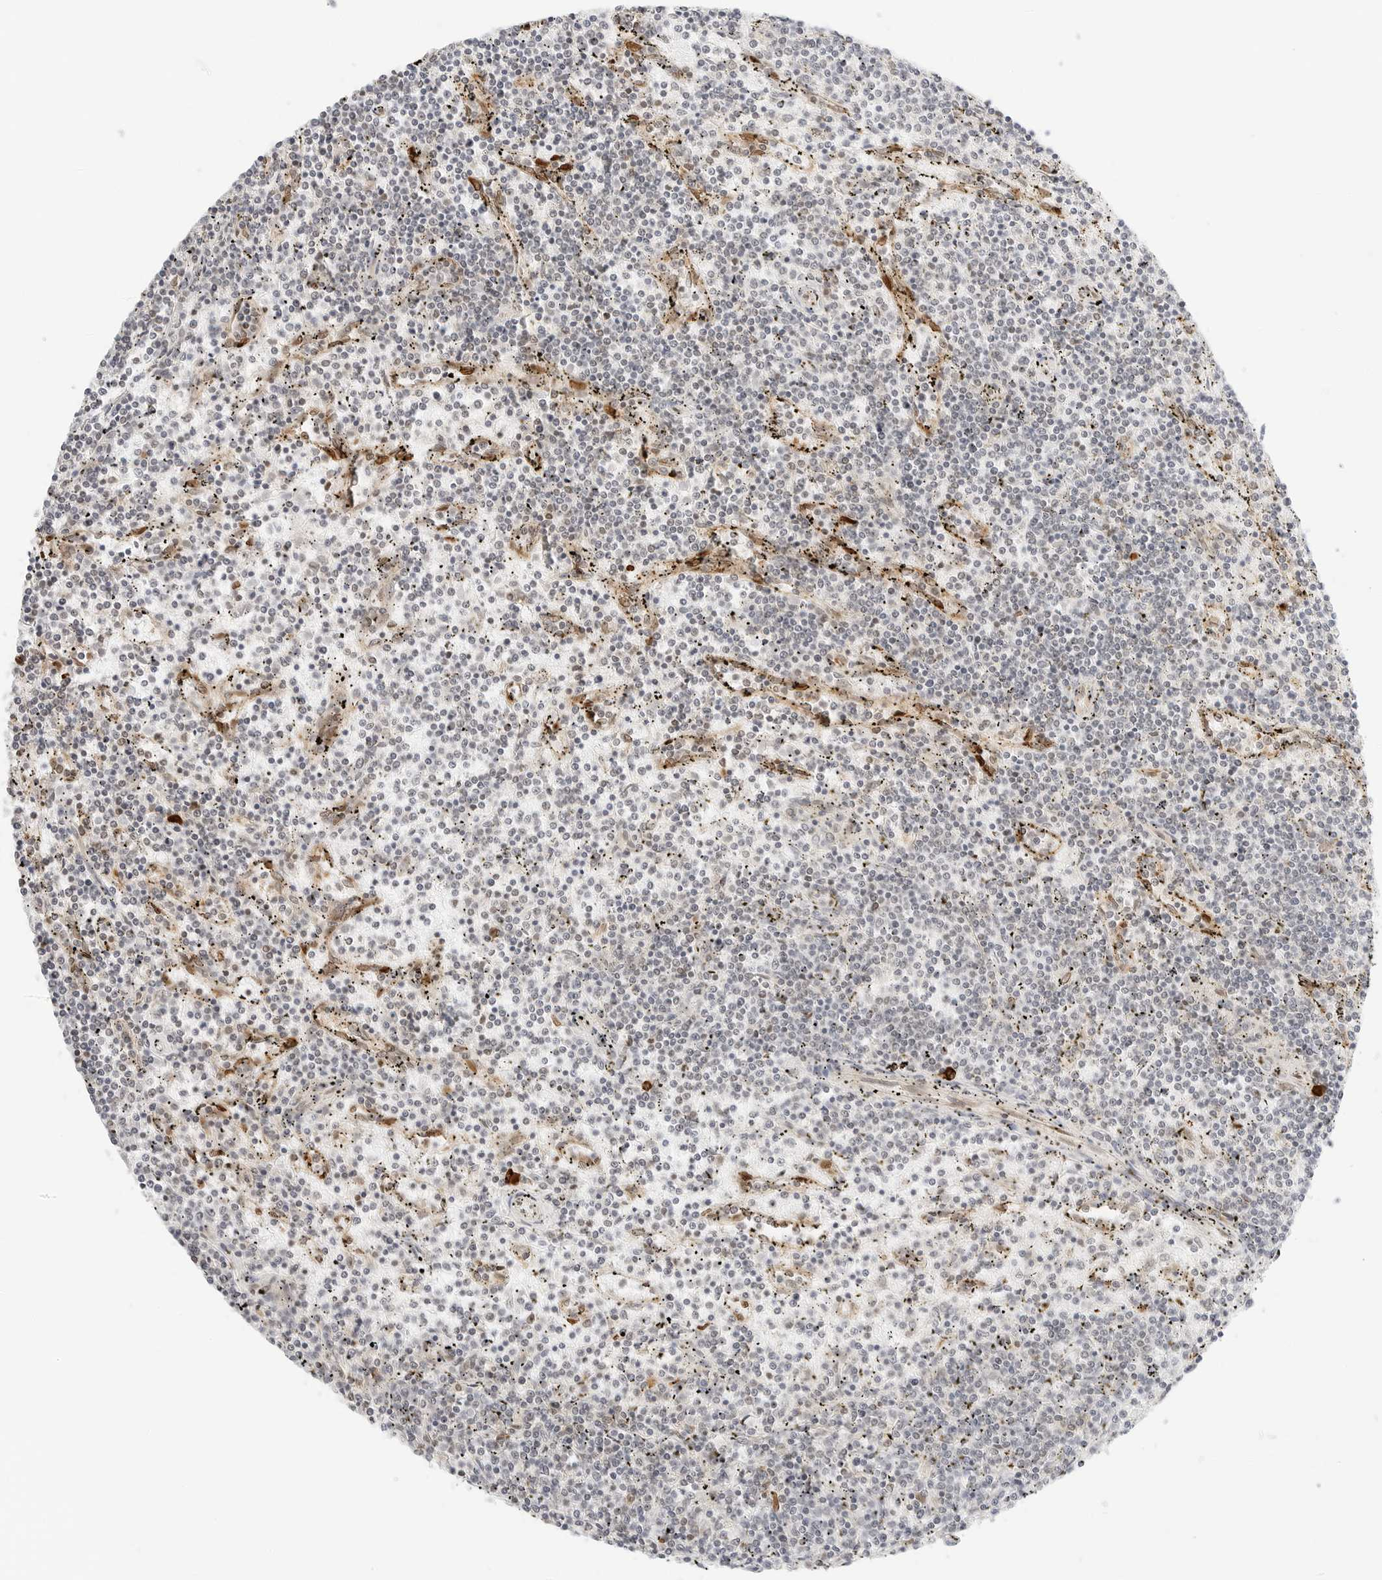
{"staining": {"intensity": "negative", "quantity": "none", "location": "none"}, "tissue": "lymphoma", "cell_type": "Tumor cells", "image_type": "cancer", "snomed": [{"axis": "morphology", "description": "Malignant lymphoma, non-Hodgkin's type, Low grade"}, {"axis": "topography", "description": "Spleen"}], "caption": "Lymphoma stained for a protein using immunohistochemistry exhibits no positivity tumor cells.", "gene": "TEKT2", "patient": {"sex": "female", "age": 50}}